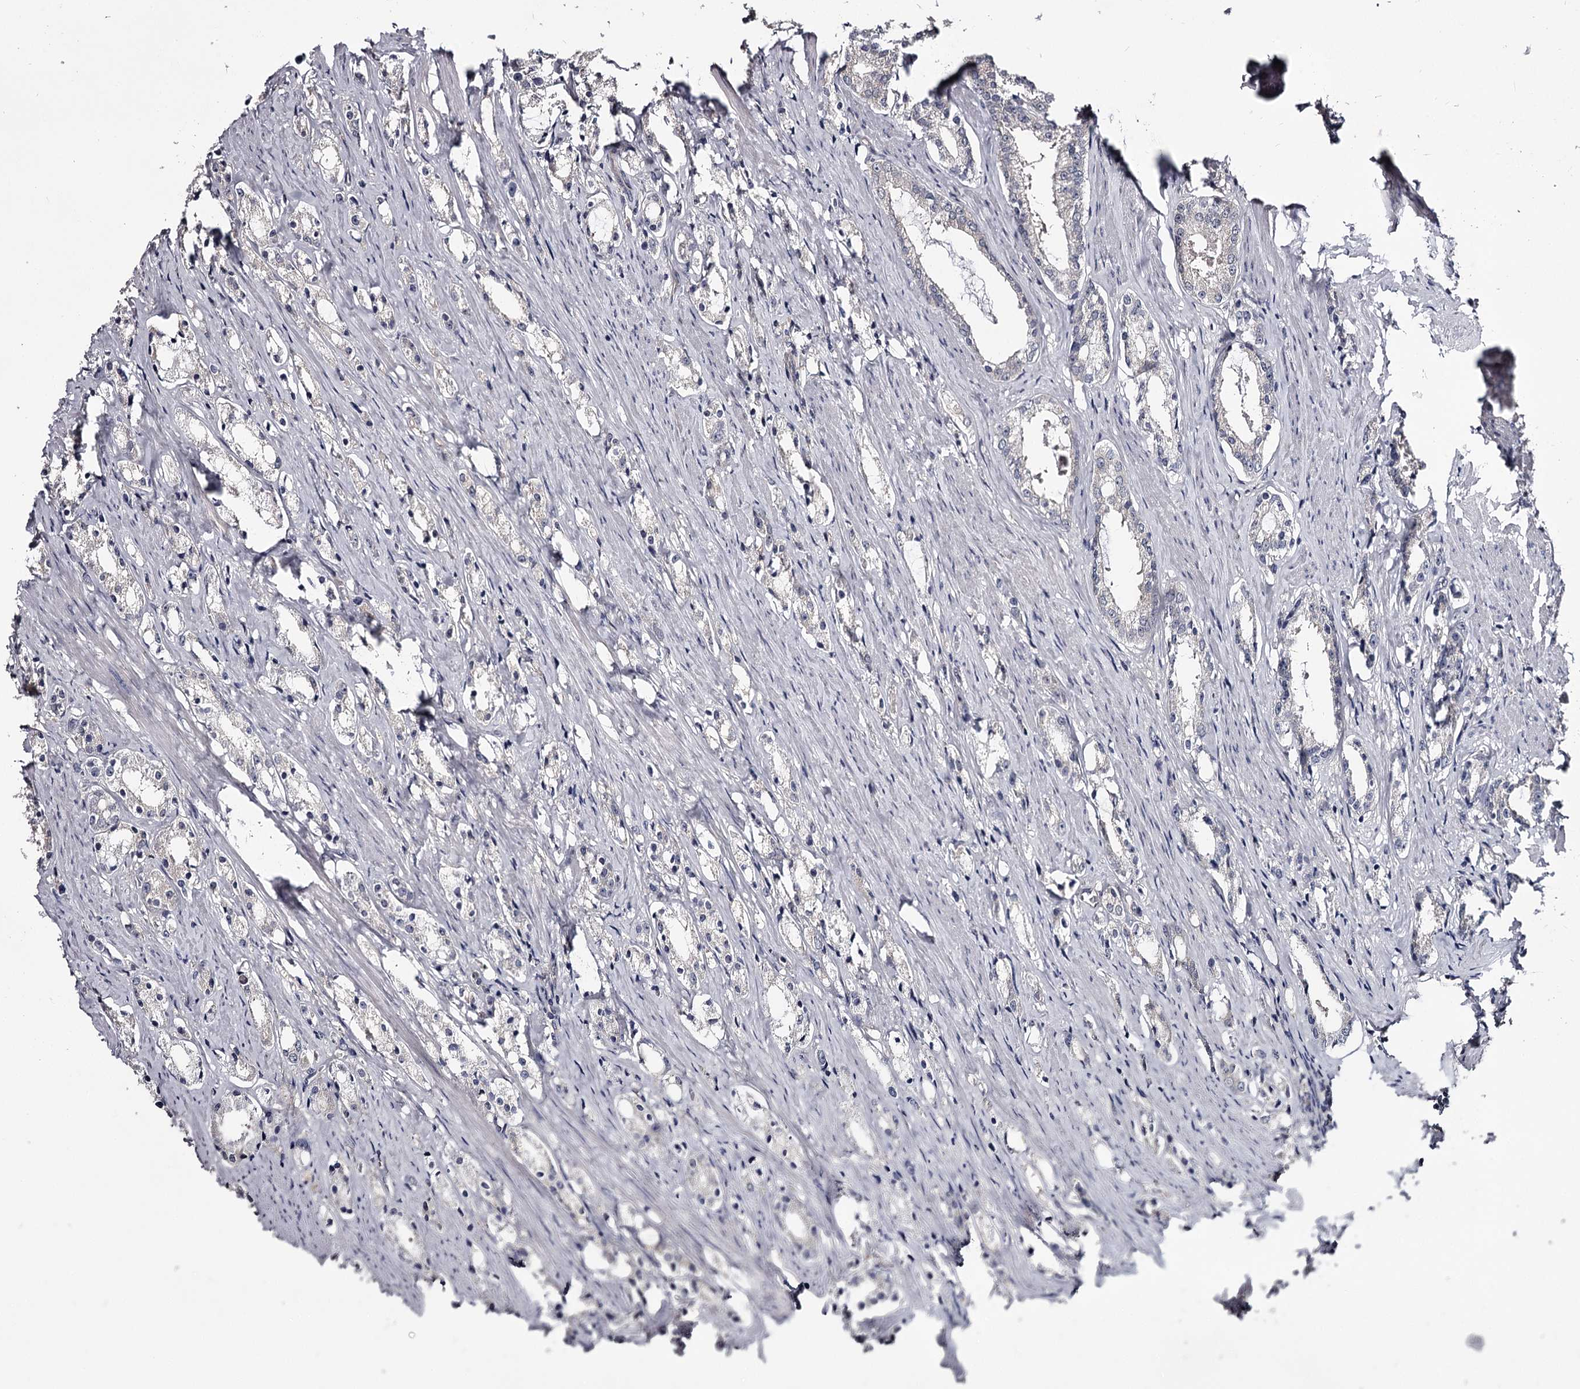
{"staining": {"intensity": "negative", "quantity": "none", "location": "none"}, "tissue": "prostate cancer", "cell_type": "Tumor cells", "image_type": "cancer", "snomed": [{"axis": "morphology", "description": "Adenocarcinoma, High grade"}, {"axis": "topography", "description": "Prostate"}], "caption": "Prostate cancer (adenocarcinoma (high-grade)) was stained to show a protein in brown. There is no significant positivity in tumor cells.", "gene": "GSTO1", "patient": {"sex": "male", "age": 66}}